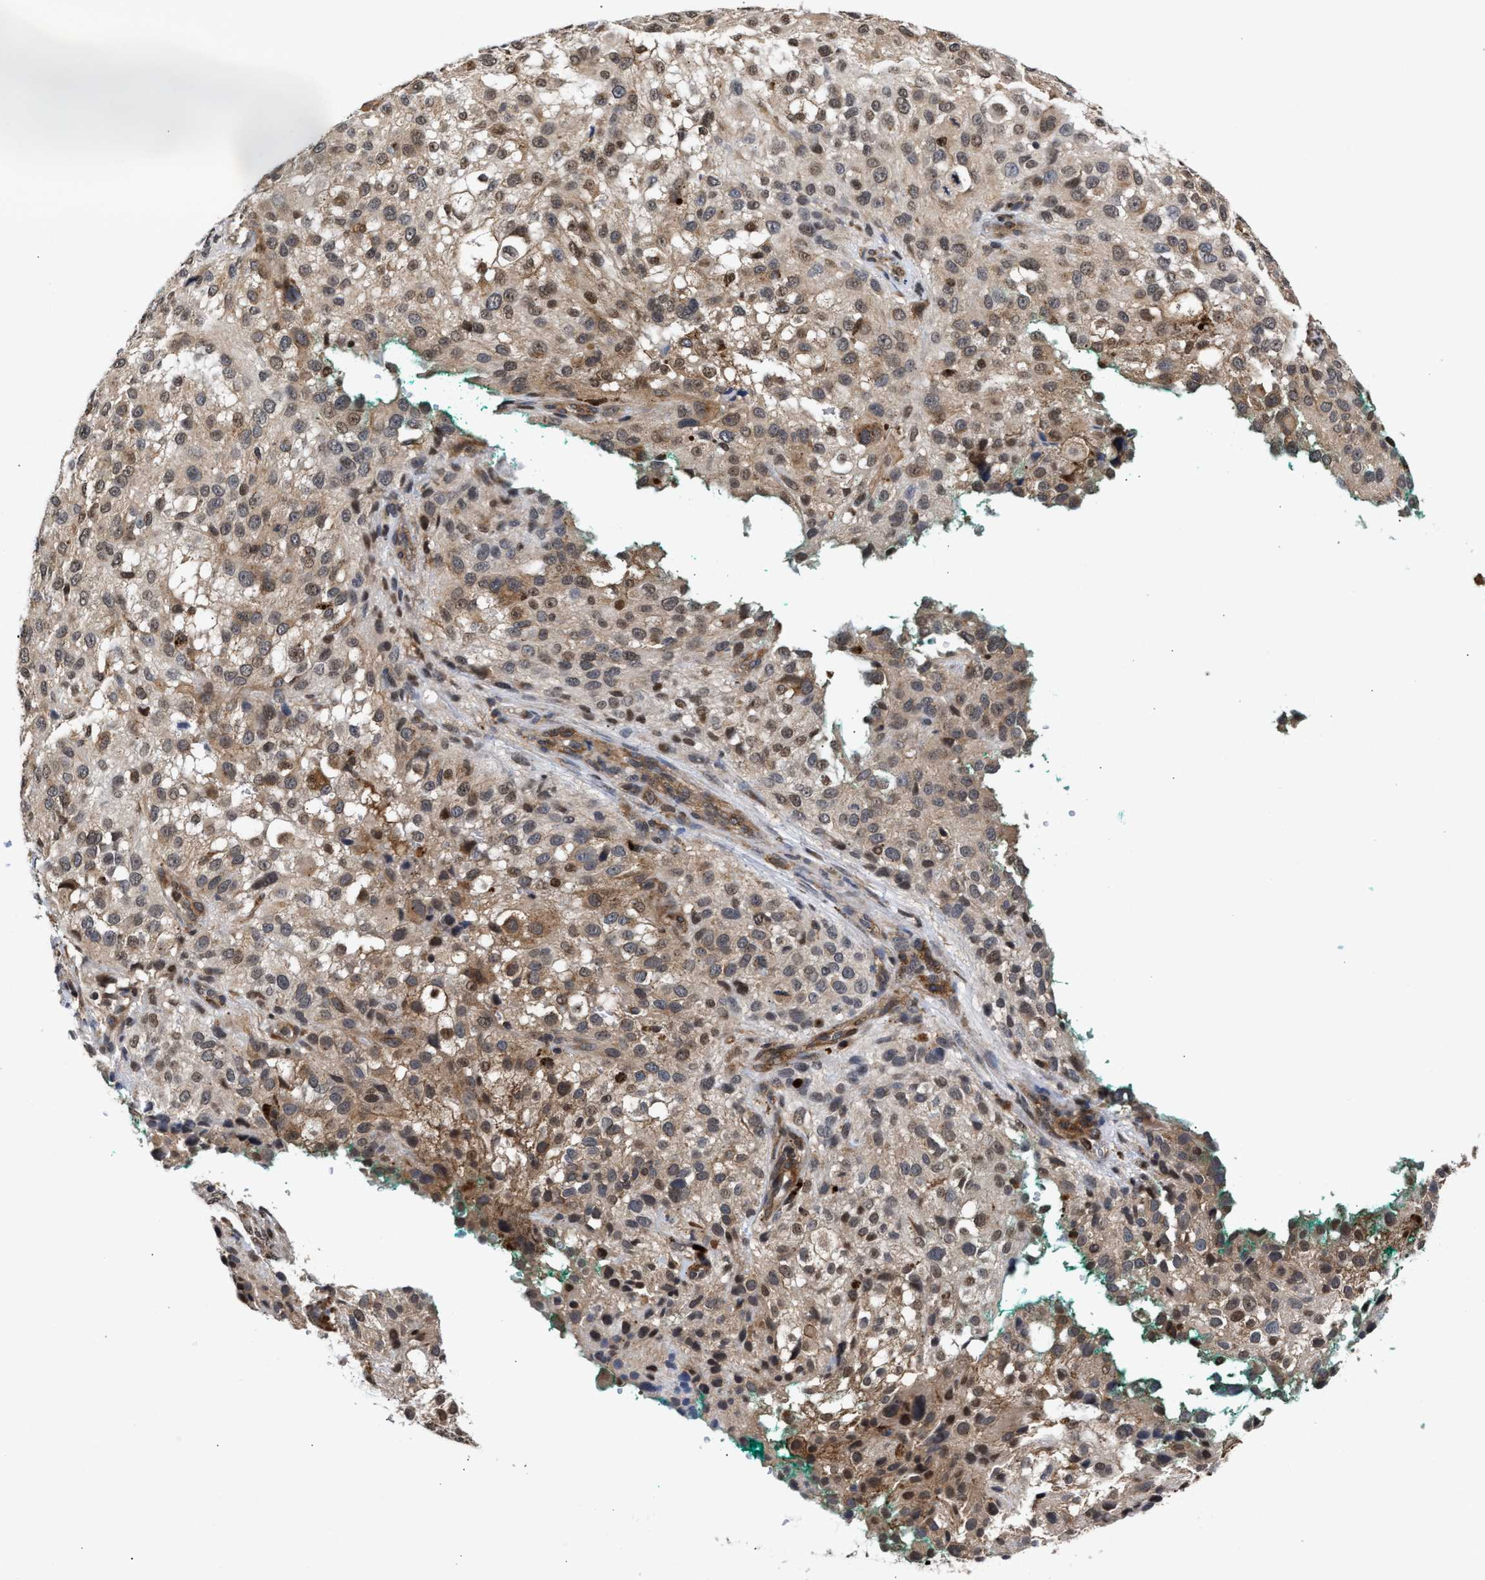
{"staining": {"intensity": "moderate", "quantity": "25%-75%", "location": "cytoplasmic/membranous"}, "tissue": "melanoma", "cell_type": "Tumor cells", "image_type": "cancer", "snomed": [{"axis": "morphology", "description": "Necrosis, NOS"}, {"axis": "morphology", "description": "Malignant melanoma, NOS"}, {"axis": "topography", "description": "Skin"}], "caption": "This image displays immunohistochemistry staining of malignant melanoma, with medium moderate cytoplasmic/membranous staining in approximately 25%-75% of tumor cells.", "gene": "CLIP2", "patient": {"sex": "female", "age": 87}}